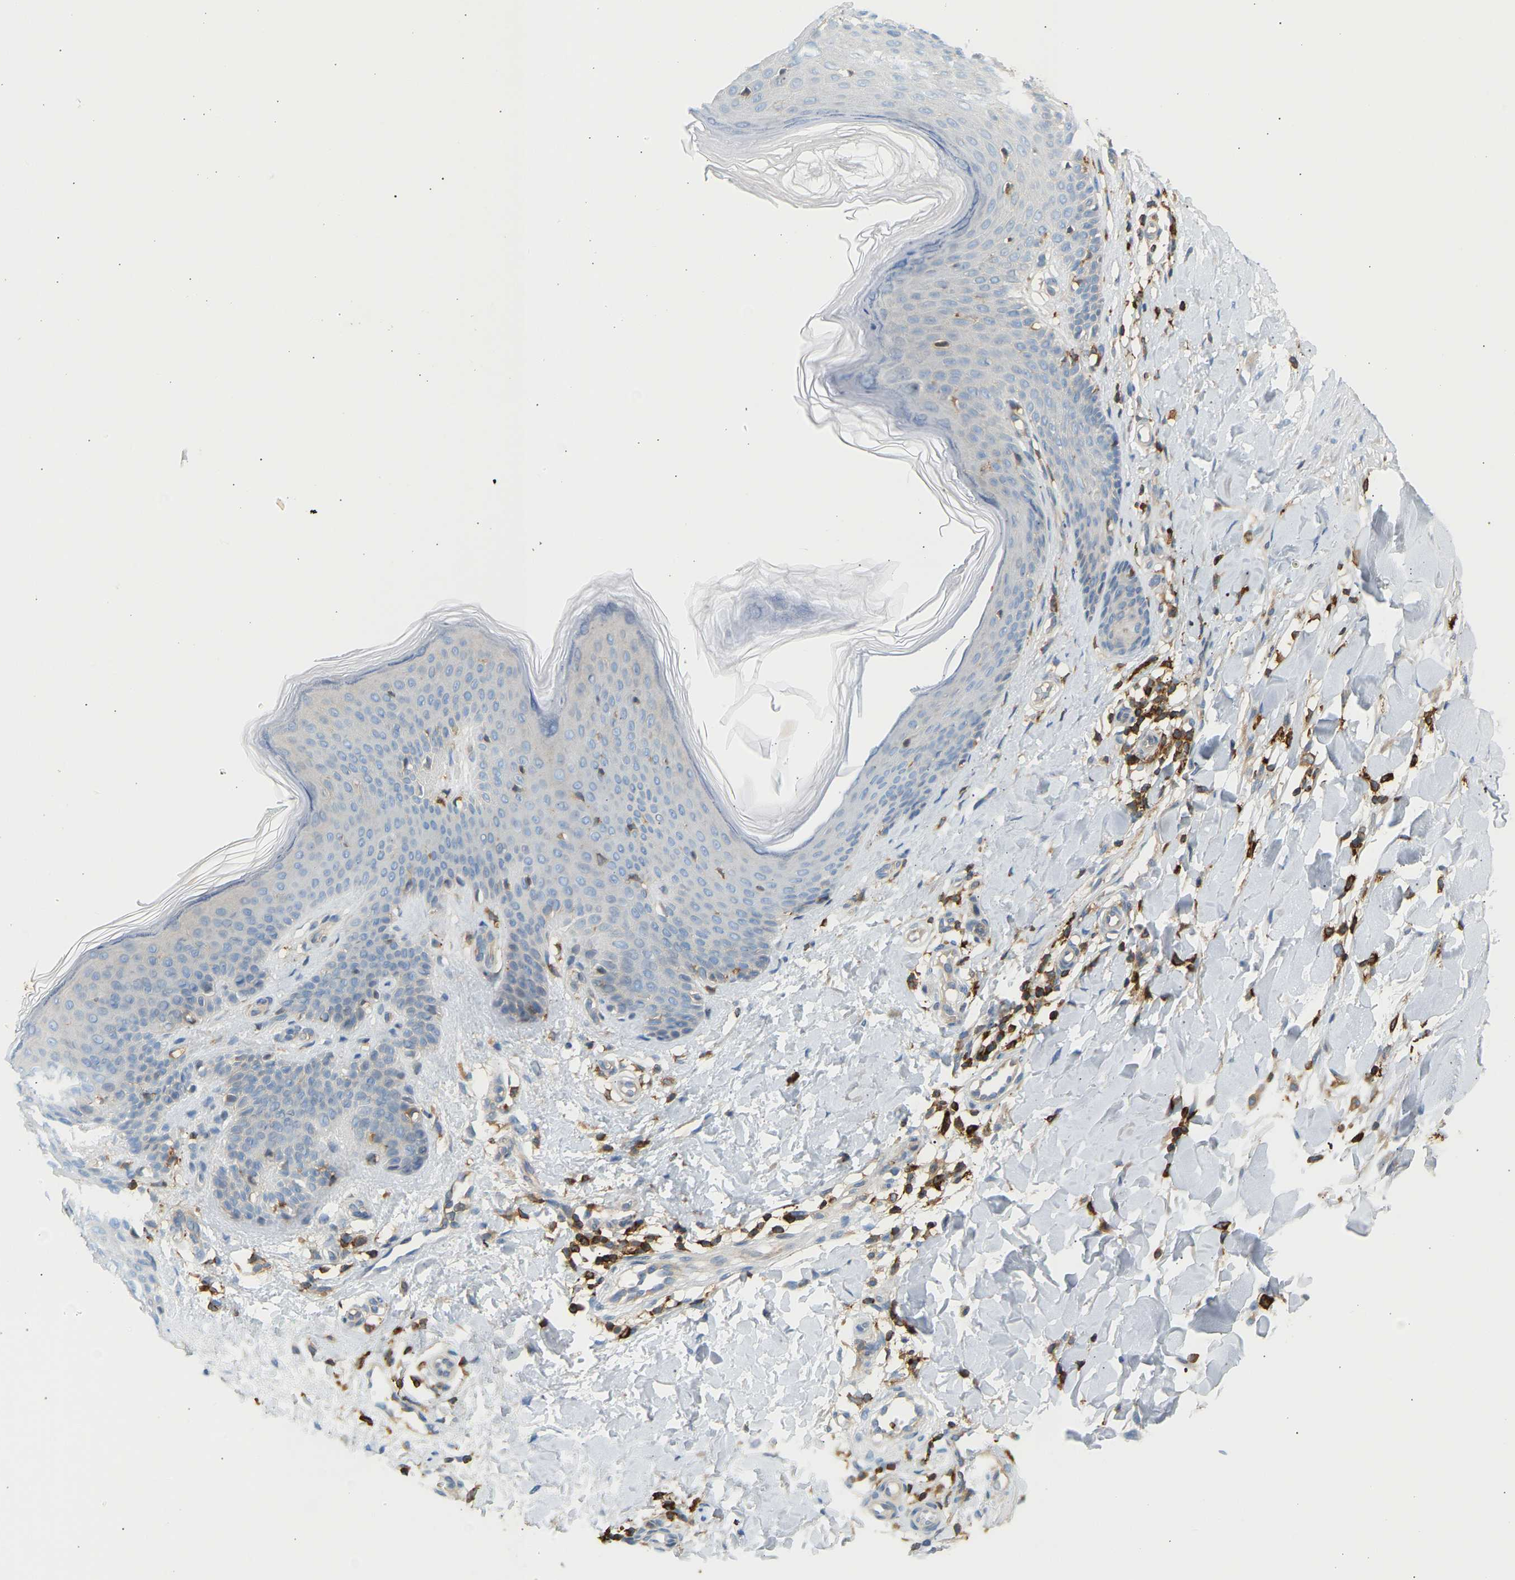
{"staining": {"intensity": "negative", "quantity": "none", "location": "none"}, "tissue": "skin", "cell_type": "Fibroblasts", "image_type": "normal", "snomed": [{"axis": "morphology", "description": "Normal tissue, NOS"}, {"axis": "topography", "description": "Skin"}], "caption": "DAB immunohistochemical staining of unremarkable human skin displays no significant expression in fibroblasts.", "gene": "FNBP1", "patient": {"sex": "male", "age": 41}}